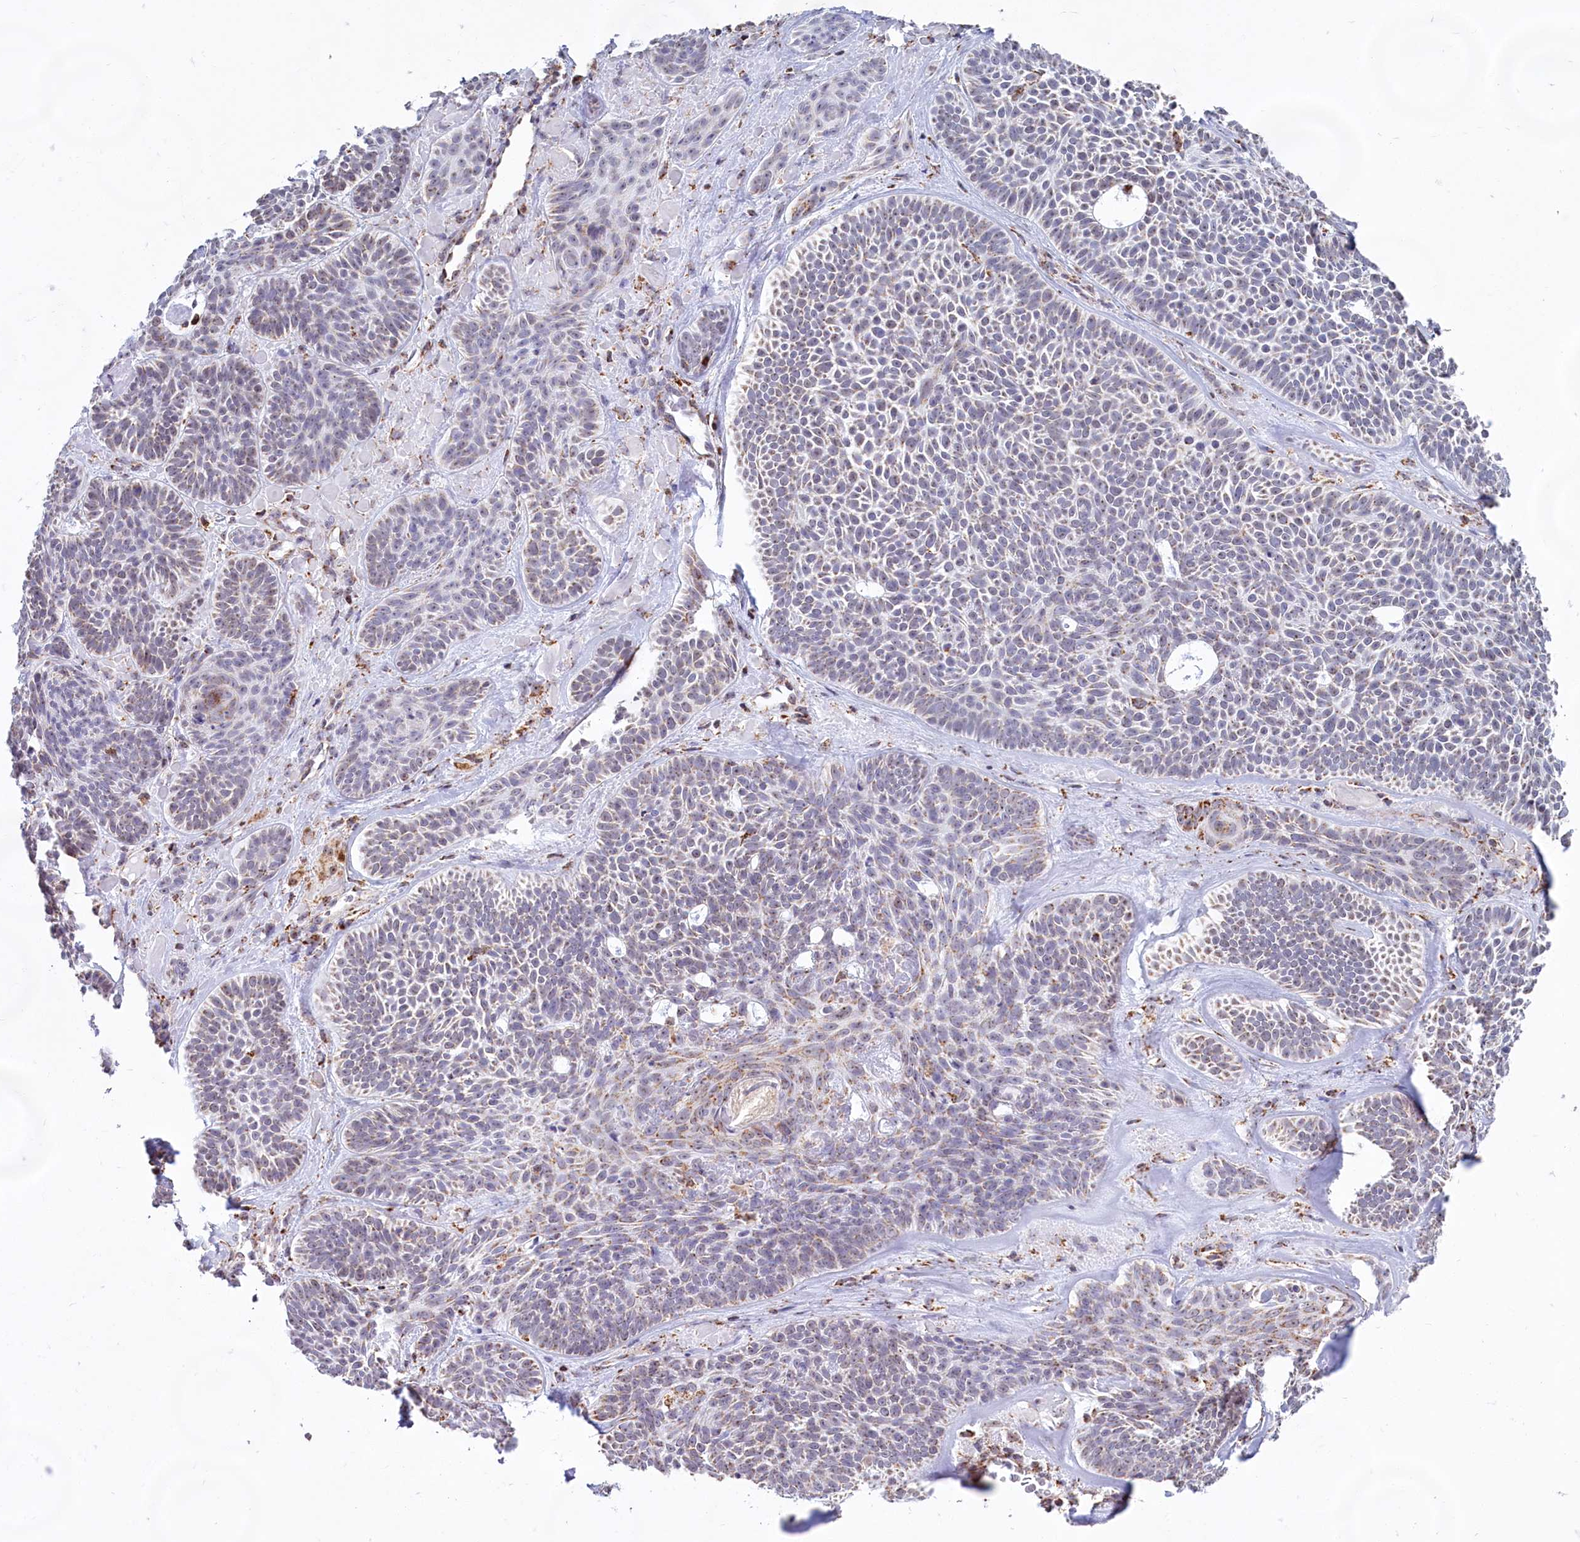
{"staining": {"intensity": "weak", "quantity": "<25%", "location": "cytoplasmic/membranous"}, "tissue": "skin cancer", "cell_type": "Tumor cells", "image_type": "cancer", "snomed": [{"axis": "morphology", "description": "Basal cell carcinoma"}, {"axis": "topography", "description": "Skin"}], "caption": "Tumor cells show no significant protein staining in skin cancer (basal cell carcinoma). Brightfield microscopy of immunohistochemistry (IHC) stained with DAB (3,3'-diaminobenzidine) (brown) and hematoxylin (blue), captured at high magnification.", "gene": "C1D", "patient": {"sex": "male", "age": 85}}